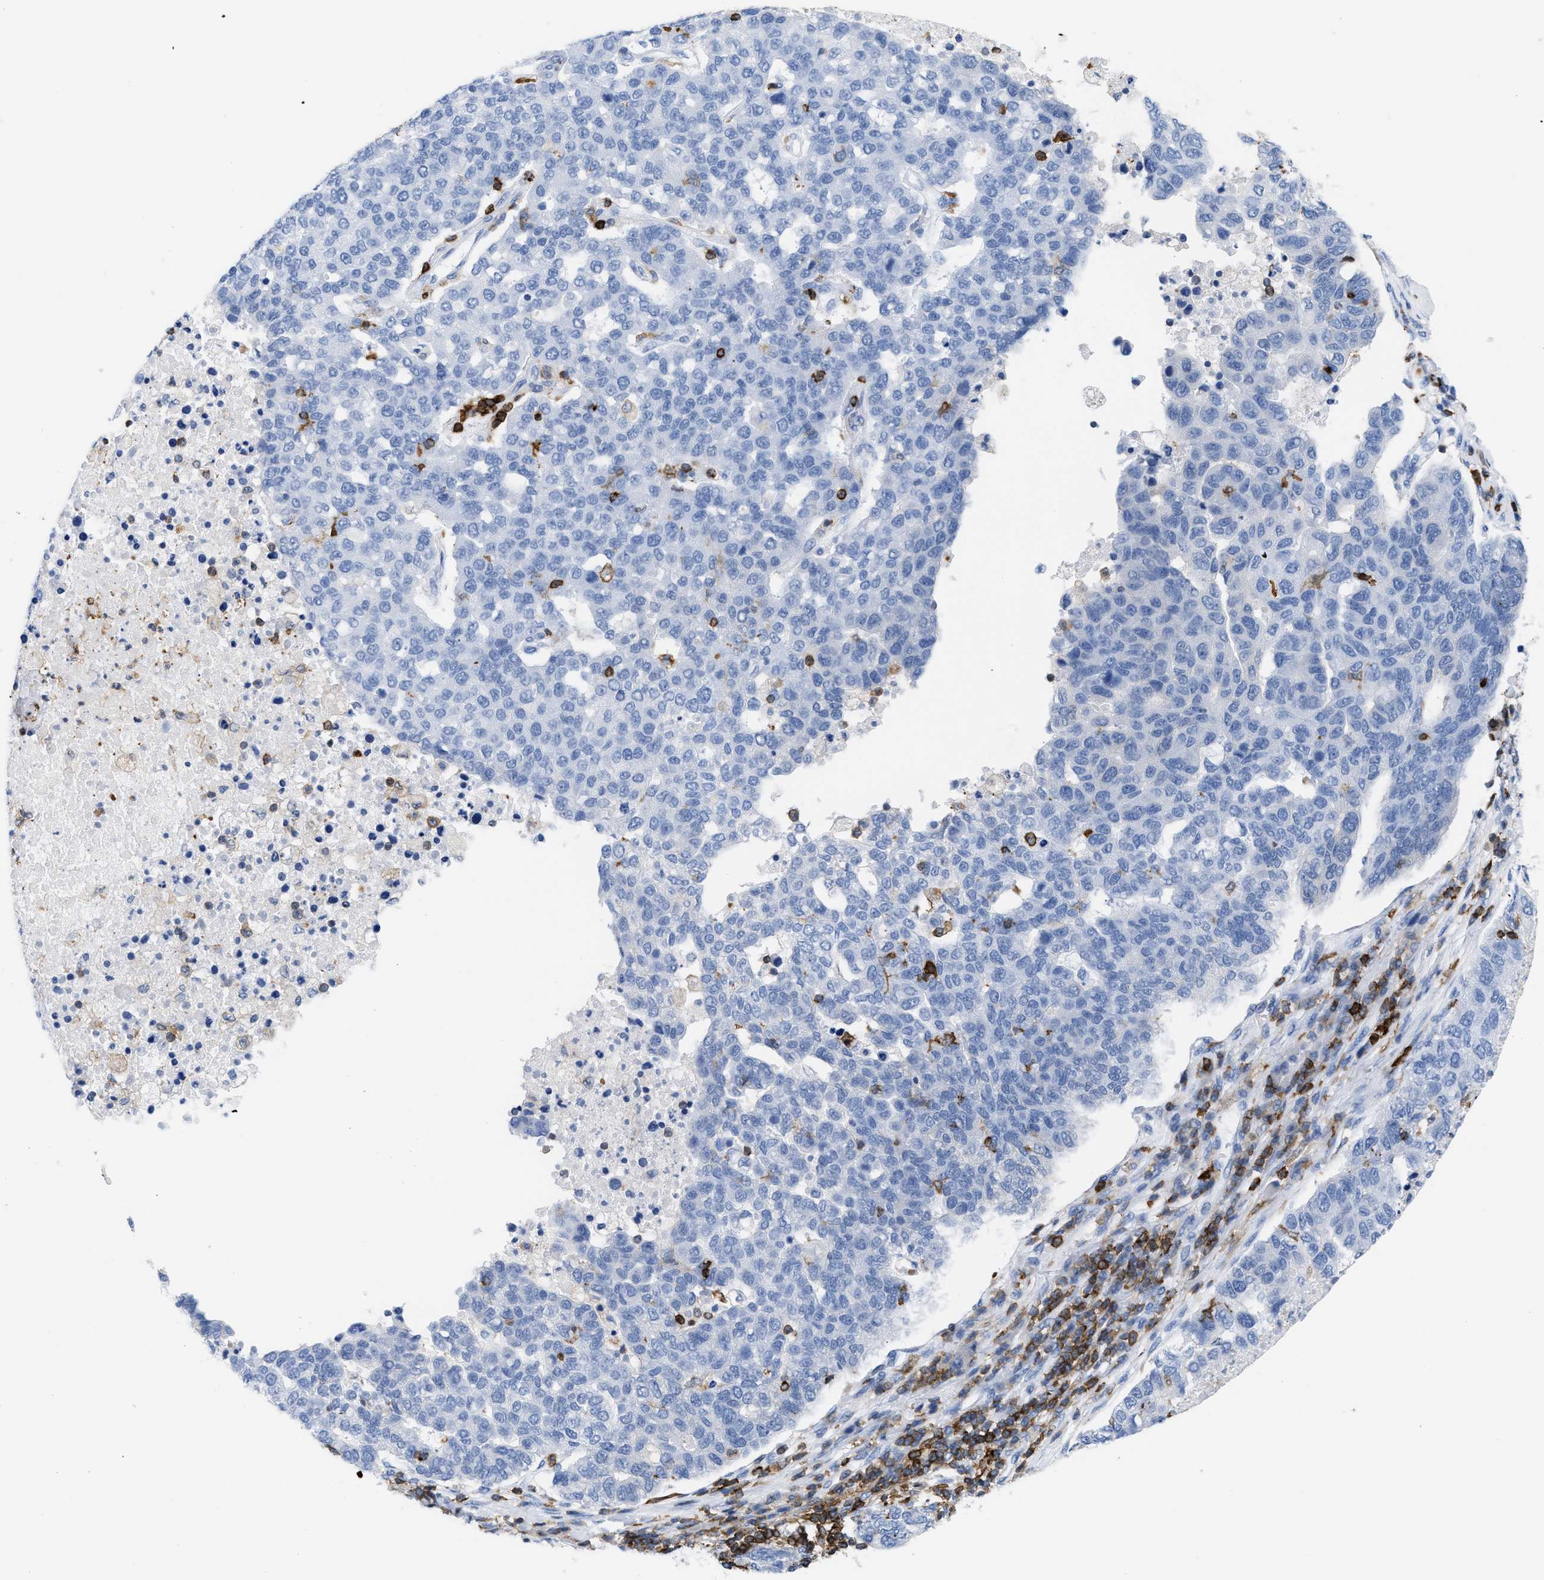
{"staining": {"intensity": "negative", "quantity": "none", "location": "none"}, "tissue": "pancreatic cancer", "cell_type": "Tumor cells", "image_type": "cancer", "snomed": [{"axis": "morphology", "description": "Adenocarcinoma, NOS"}, {"axis": "topography", "description": "Pancreas"}], "caption": "There is no significant expression in tumor cells of pancreatic adenocarcinoma. Brightfield microscopy of immunohistochemistry stained with DAB (3,3'-diaminobenzidine) (brown) and hematoxylin (blue), captured at high magnification.", "gene": "LCP1", "patient": {"sex": "female", "age": 61}}